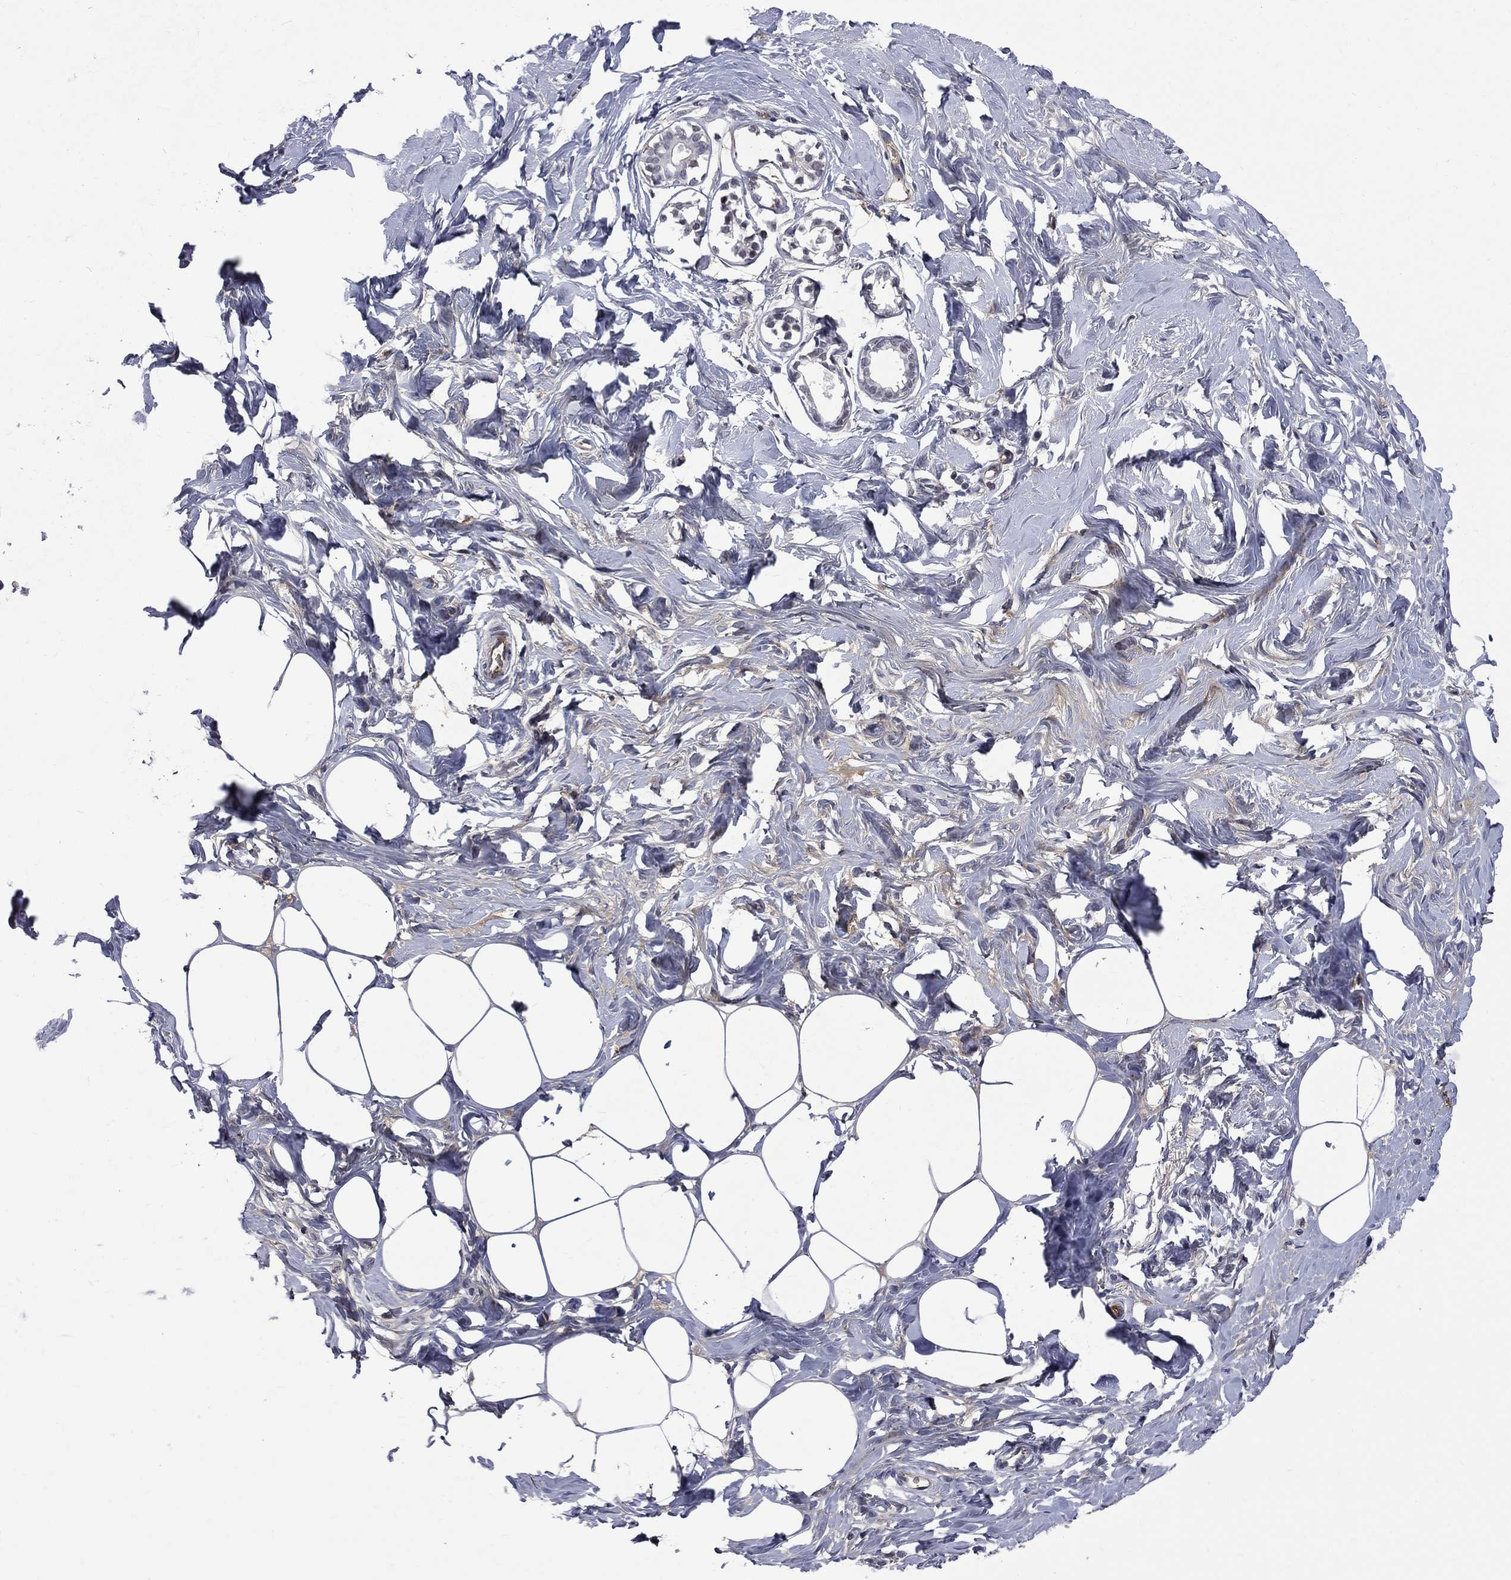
{"staining": {"intensity": "negative", "quantity": "none", "location": "none"}, "tissue": "breast", "cell_type": "Adipocytes", "image_type": "normal", "snomed": [{"axis": "morphology", "description": "Normal tissue, NOS"}, {"axis": "morphology", "description": "Lobular carcinoma, in situ"}, {"axis": "topography", "description": "Breast"}], "caption": "Immunohistochemistry (IHC) of benign breast demonstrates no positivity in adipocytes. (Brightfield microscopy of DAB (3,3'-diaminobenzidine) IHC at high magnification).", "gene": "FGG", "patient": {"sex": "female", "age": 35}}